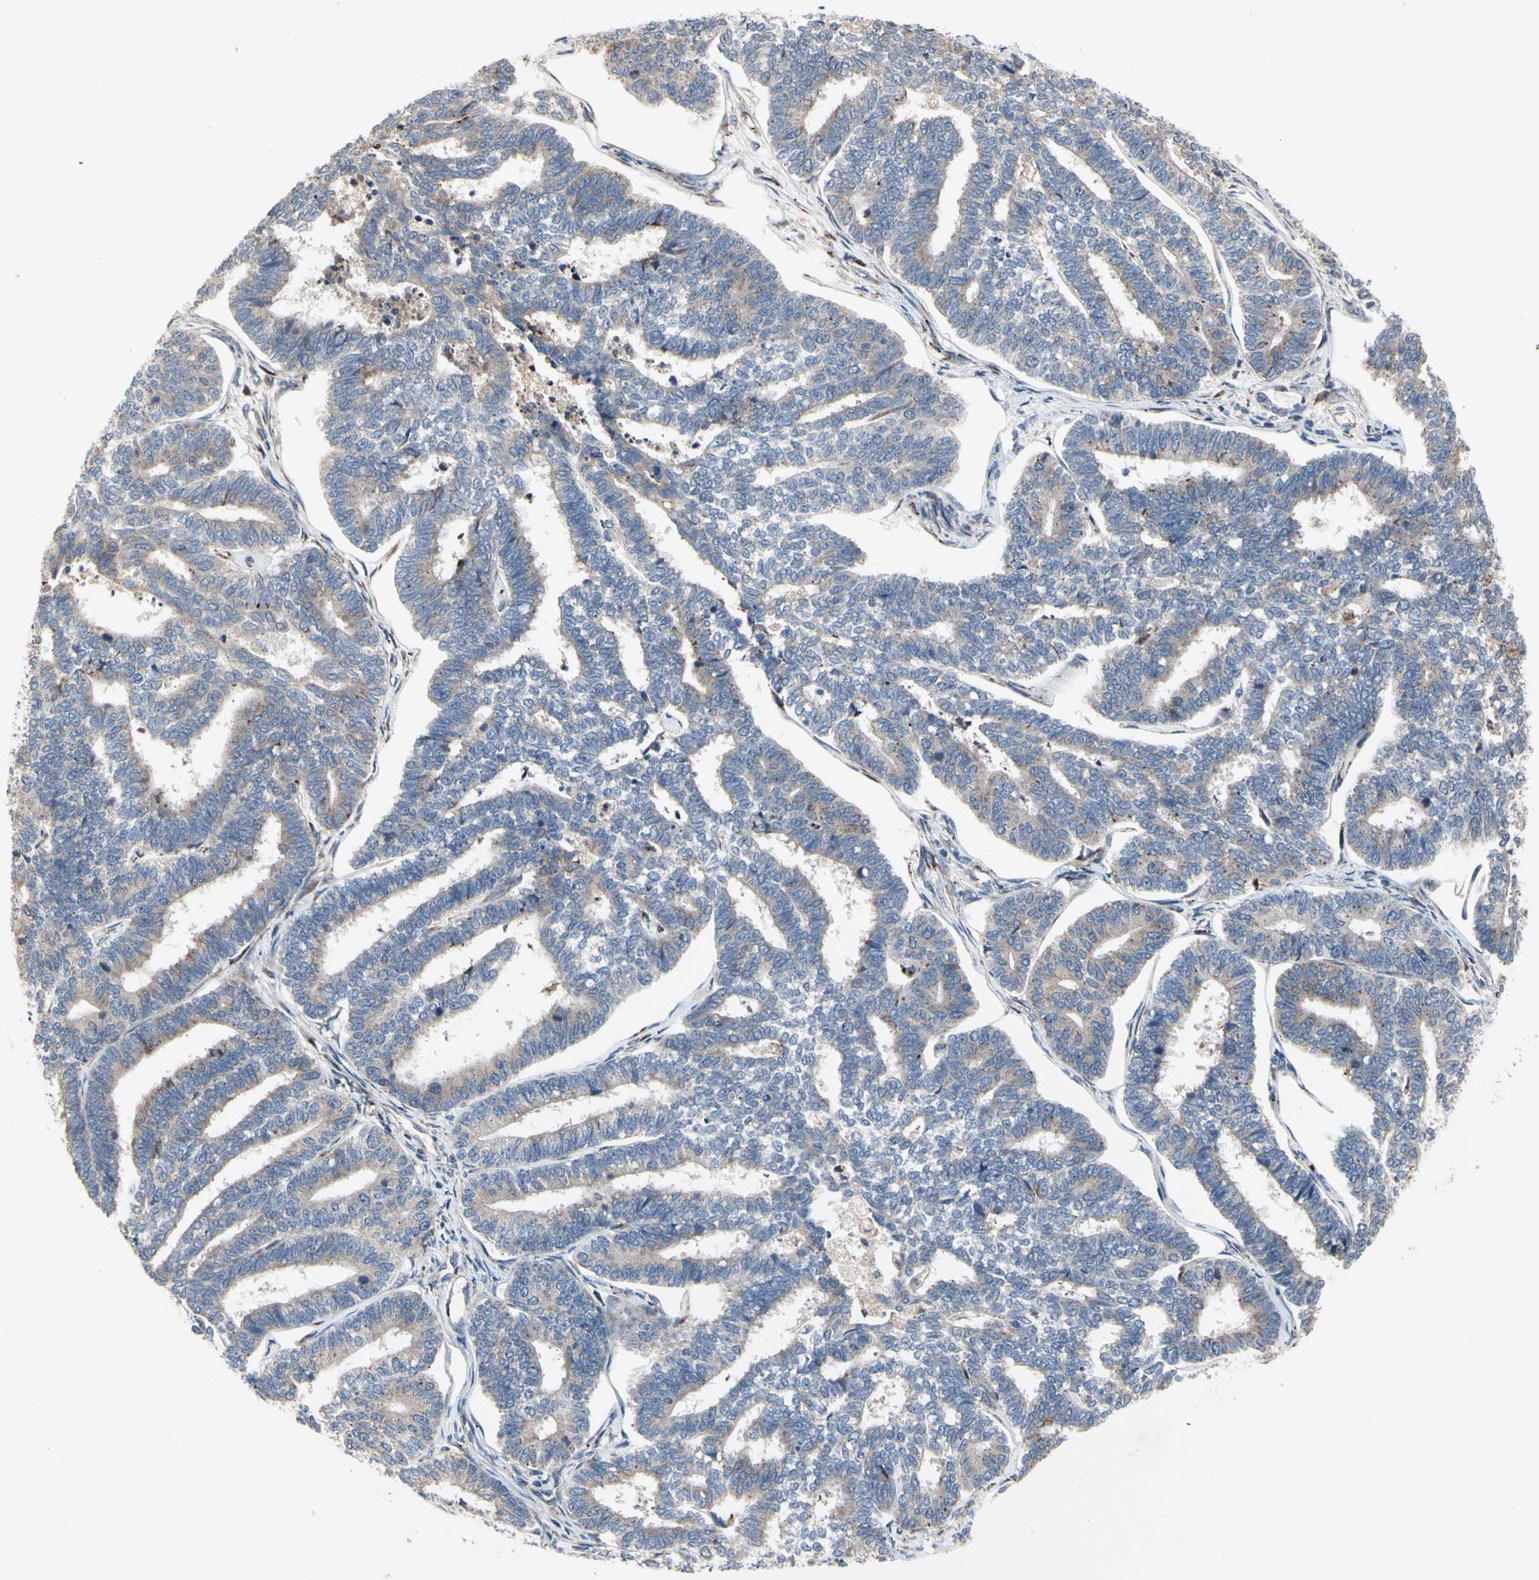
{"staining": {"intensity": "weak", "quantity": "<25%", "location": "cytoplasmic/membranous"}, "tissue": "endometrial cancer", "cell_type": "Tumor cells", "image_type": "cancer", "snomed": [{"axis": "morphology", "description": "Adenocarcinoma, NOS"}, {"axis": "topography", "description": "Endometrium"}], "caption": "An immunohistochemistry micrograph of adenocarcinoma (endometrial) is shown. There is no staining in tumor cells of adenocarcinoma (endometrial).", "gene": "MMEL1", "patient": {"sex": "female", "age": 70}}